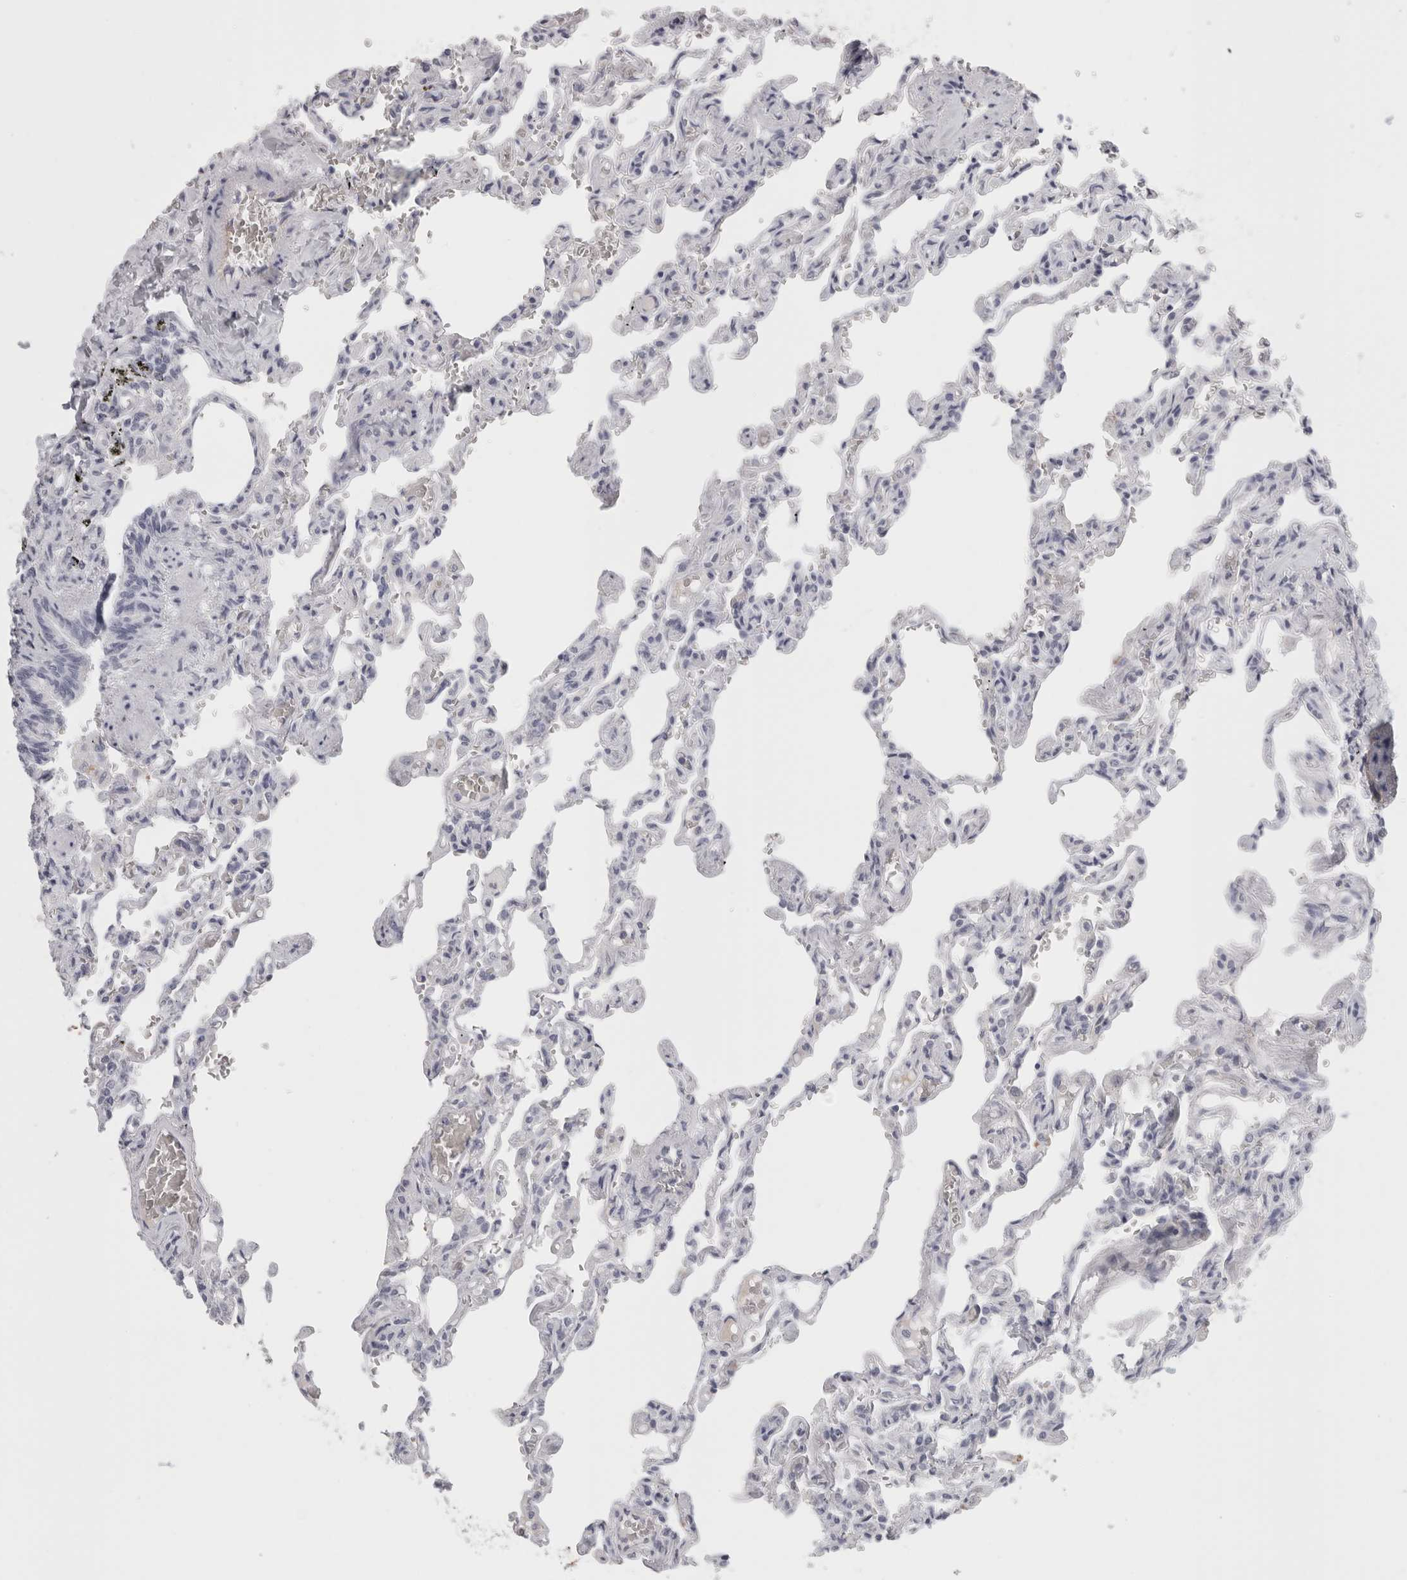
{"staining": {"intensity": "negative", "quantity": "none", "location": "none"}, "tissue": "lung", "cell_type": "Alveolar cells", "image_type": "normal", "snomed": [{"axis": "morphology", "description": "Normal tissue, NOS"}, {"axis": "topography", "description": "Lung"}], "caption": "Alveolar cells show no significant protein positivity in normal lung. (DAB (3,3'-diaminobenzidine) immunohistochemistry visualized using brightfield microscopy, high magnification).", "gene": "FBLIM1", "patient": {"sex": "male", "age": 21}}